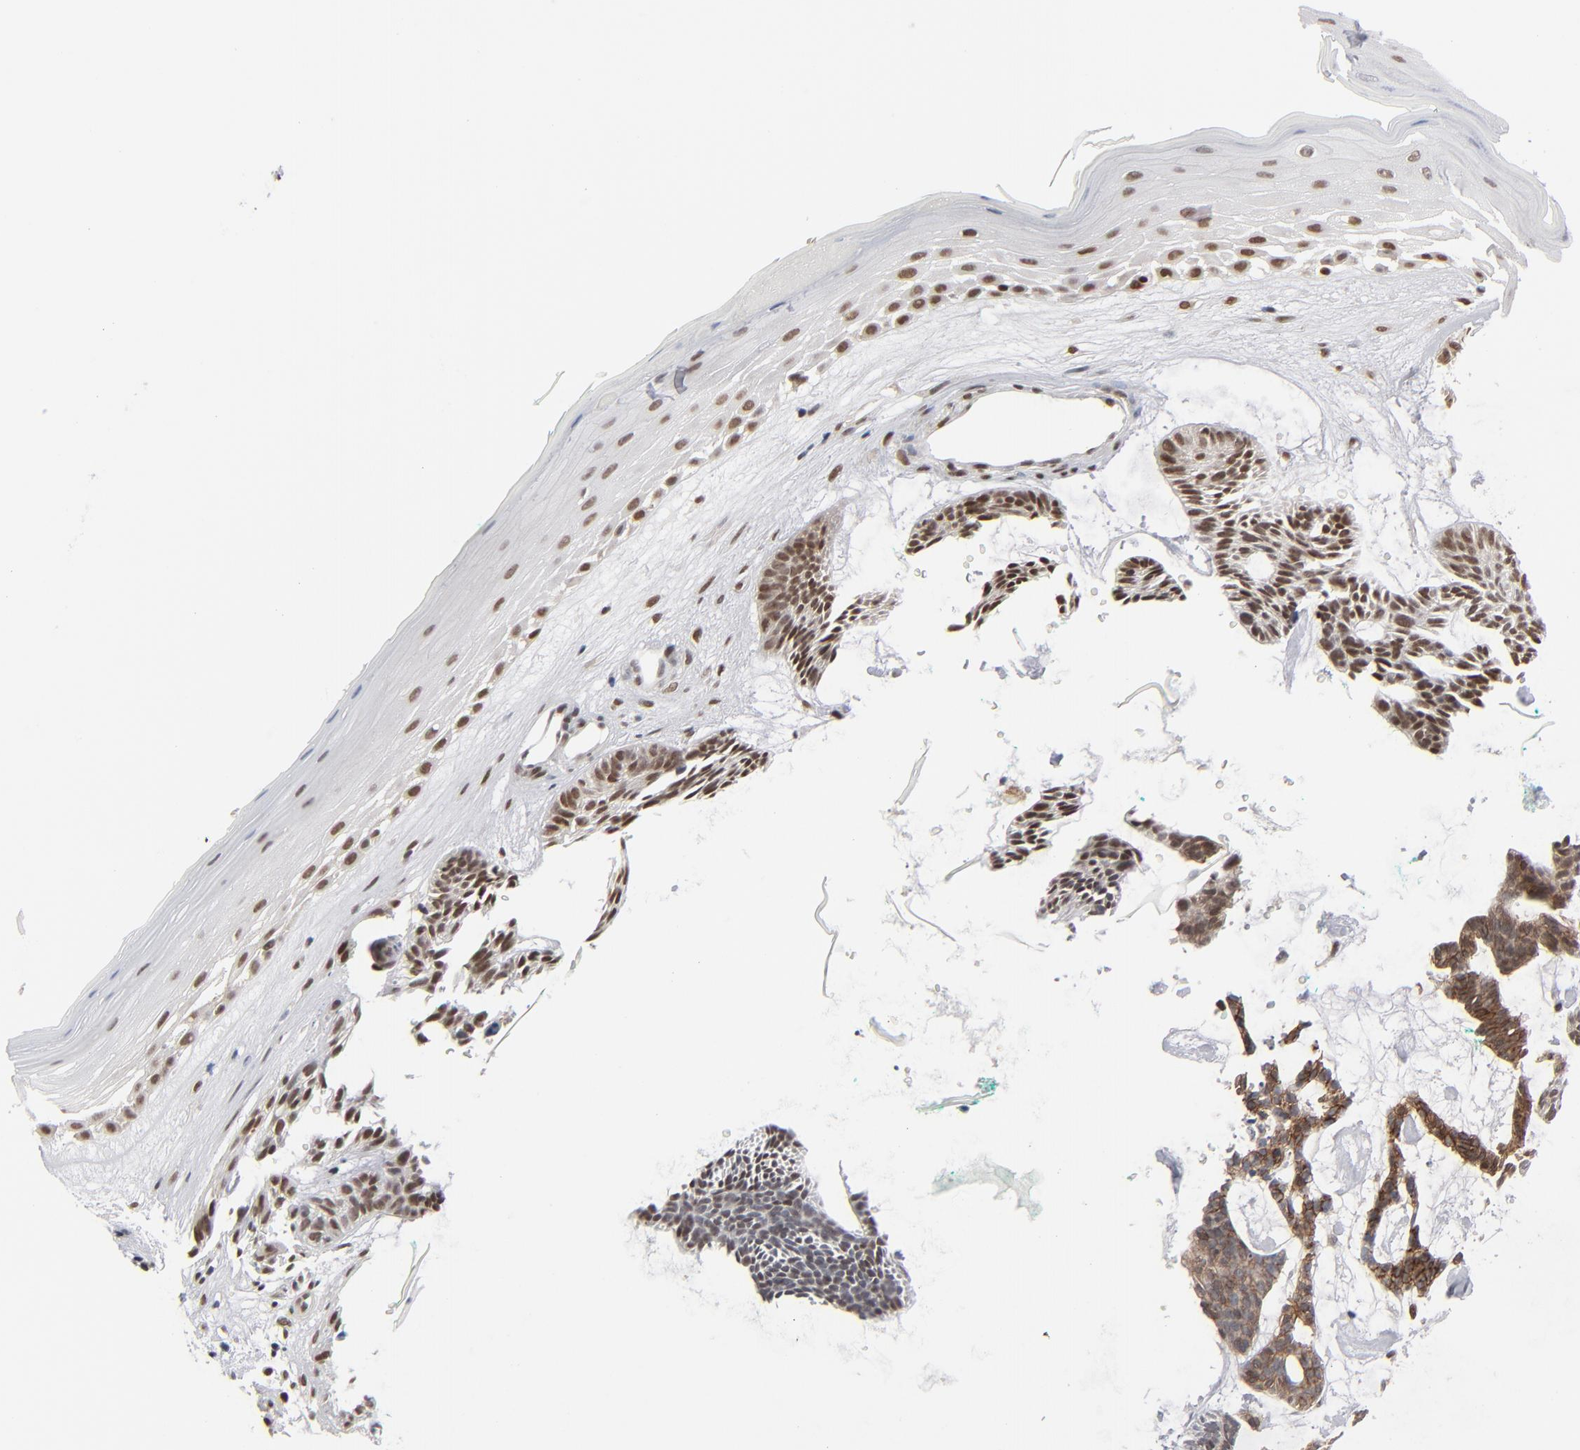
{"staining": {"intensity": "strong", "quantity": "25%-75%", "location": "cytoplasmic/membranous,nuclear"}, "tissue": "skin cancer", "cell_type": "Tumor cells", "image_type": "cancer", "snomed": [{"axis": "morphology", "description": "Basal cell carcinoma"}, {"axis": "topography", "description": "Skin"}], "caption": "An image of human skin basal cell carcinoma stained for a protein exhibits strong cytoplasmic/membranous and nuclear brown staining in tumor cells.", "gene": "IRF9", "patient": {"sex": "male", "age": 75}}